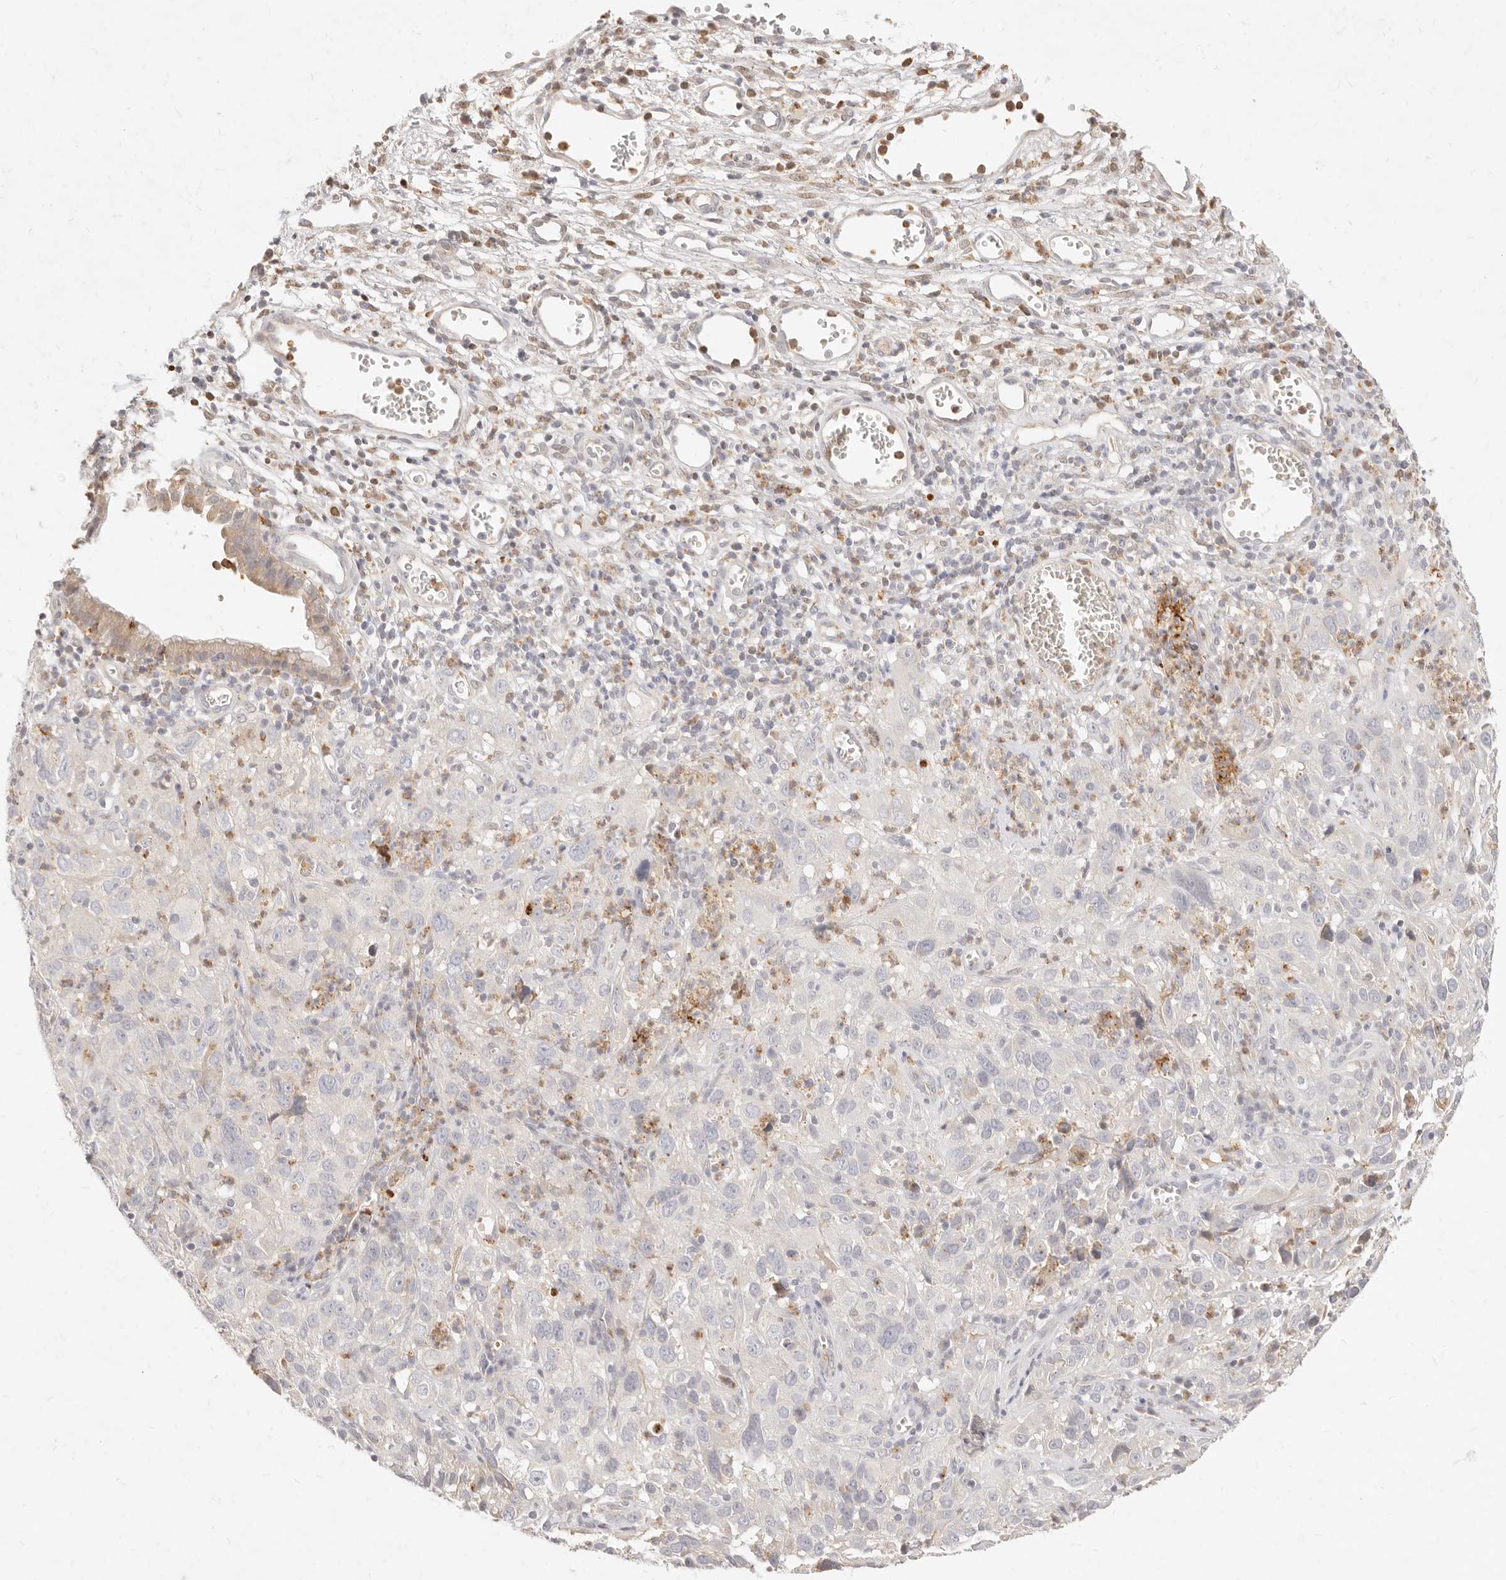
{"staining": {"intensity": "negative", "quantity": "none", "location": "none"}, "tissue": "cervical cancer", "cell_type": "Tumor cells", "image_type": "cancer", "snomed": [{"axis": "morphology", "description": "Squamous cell carcinoma, NOS"}, {"axis": "topography", "description": "Cervix"}], "caption": "High power microscopy photomicrograph of an IHC histopathology image of cervical cancer, revealing no significant expression in tumor cells.", "gene": "ASCL3", "patient": {"sex": "female", "age": 32}}